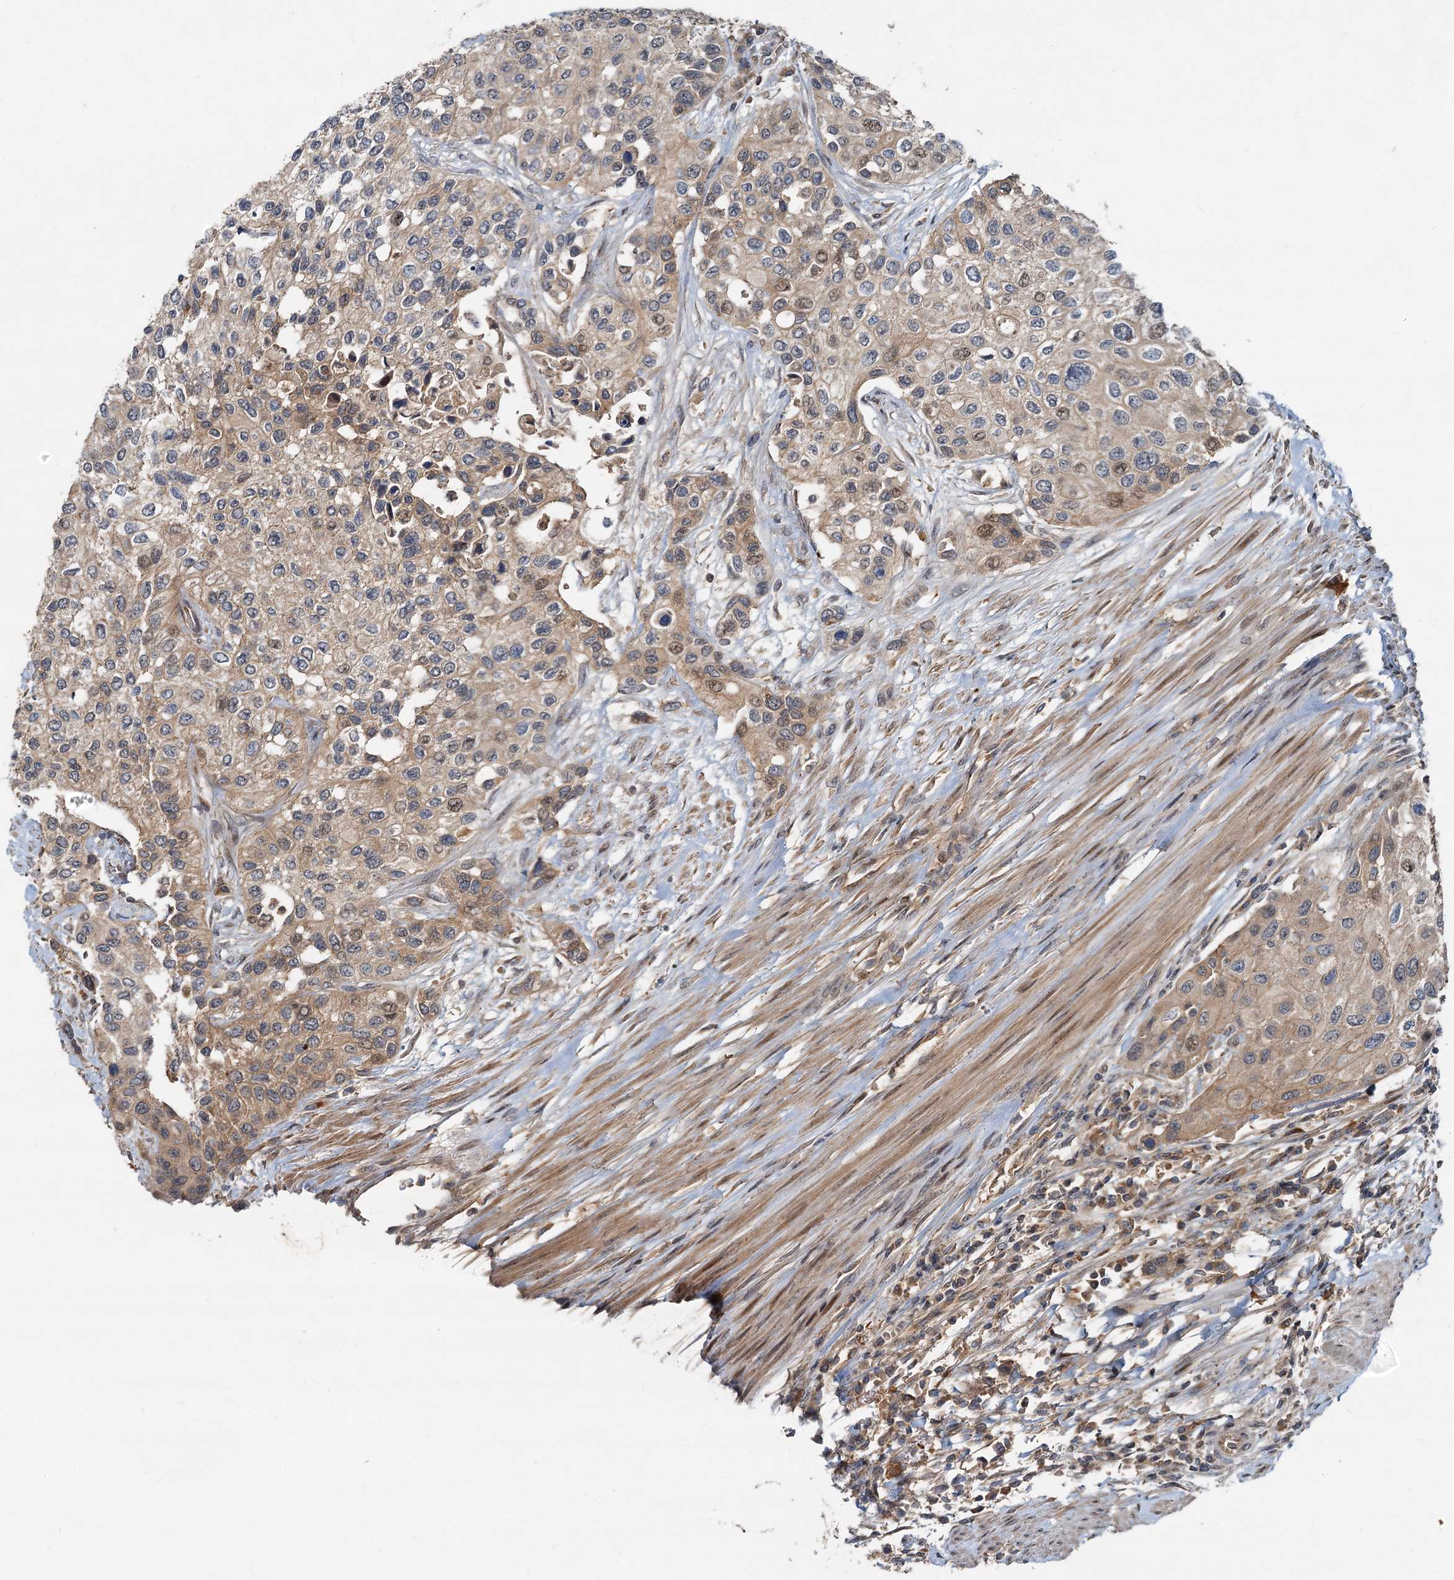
{"staining": {"intensity": "weak", "quantity": ">75%", "location": "cytoplasmic/membranous"}, "tissue": "urothelial cancer", "cell_type": "Tumor cells", "image_type": "cancer", "snomed": [{"axis": "morphology", "description": "Normal tissue, NOS"}, {"axis": "morphology", "description": "Urothelial carcinoma, High grade"}, {"axis": "topography", "description": "Vascular tissue"}, {"axis": "topography", "description": "Urinary bladder"}], "caption": "Protein expression analysis of human urothelial carcinoma (high-grade) reveals weak cytoplasmic/membranous positivity in approximately >75% of tumor cells.", "gene": "CEP68", "patient": {"sex": "female", "age": 56}}